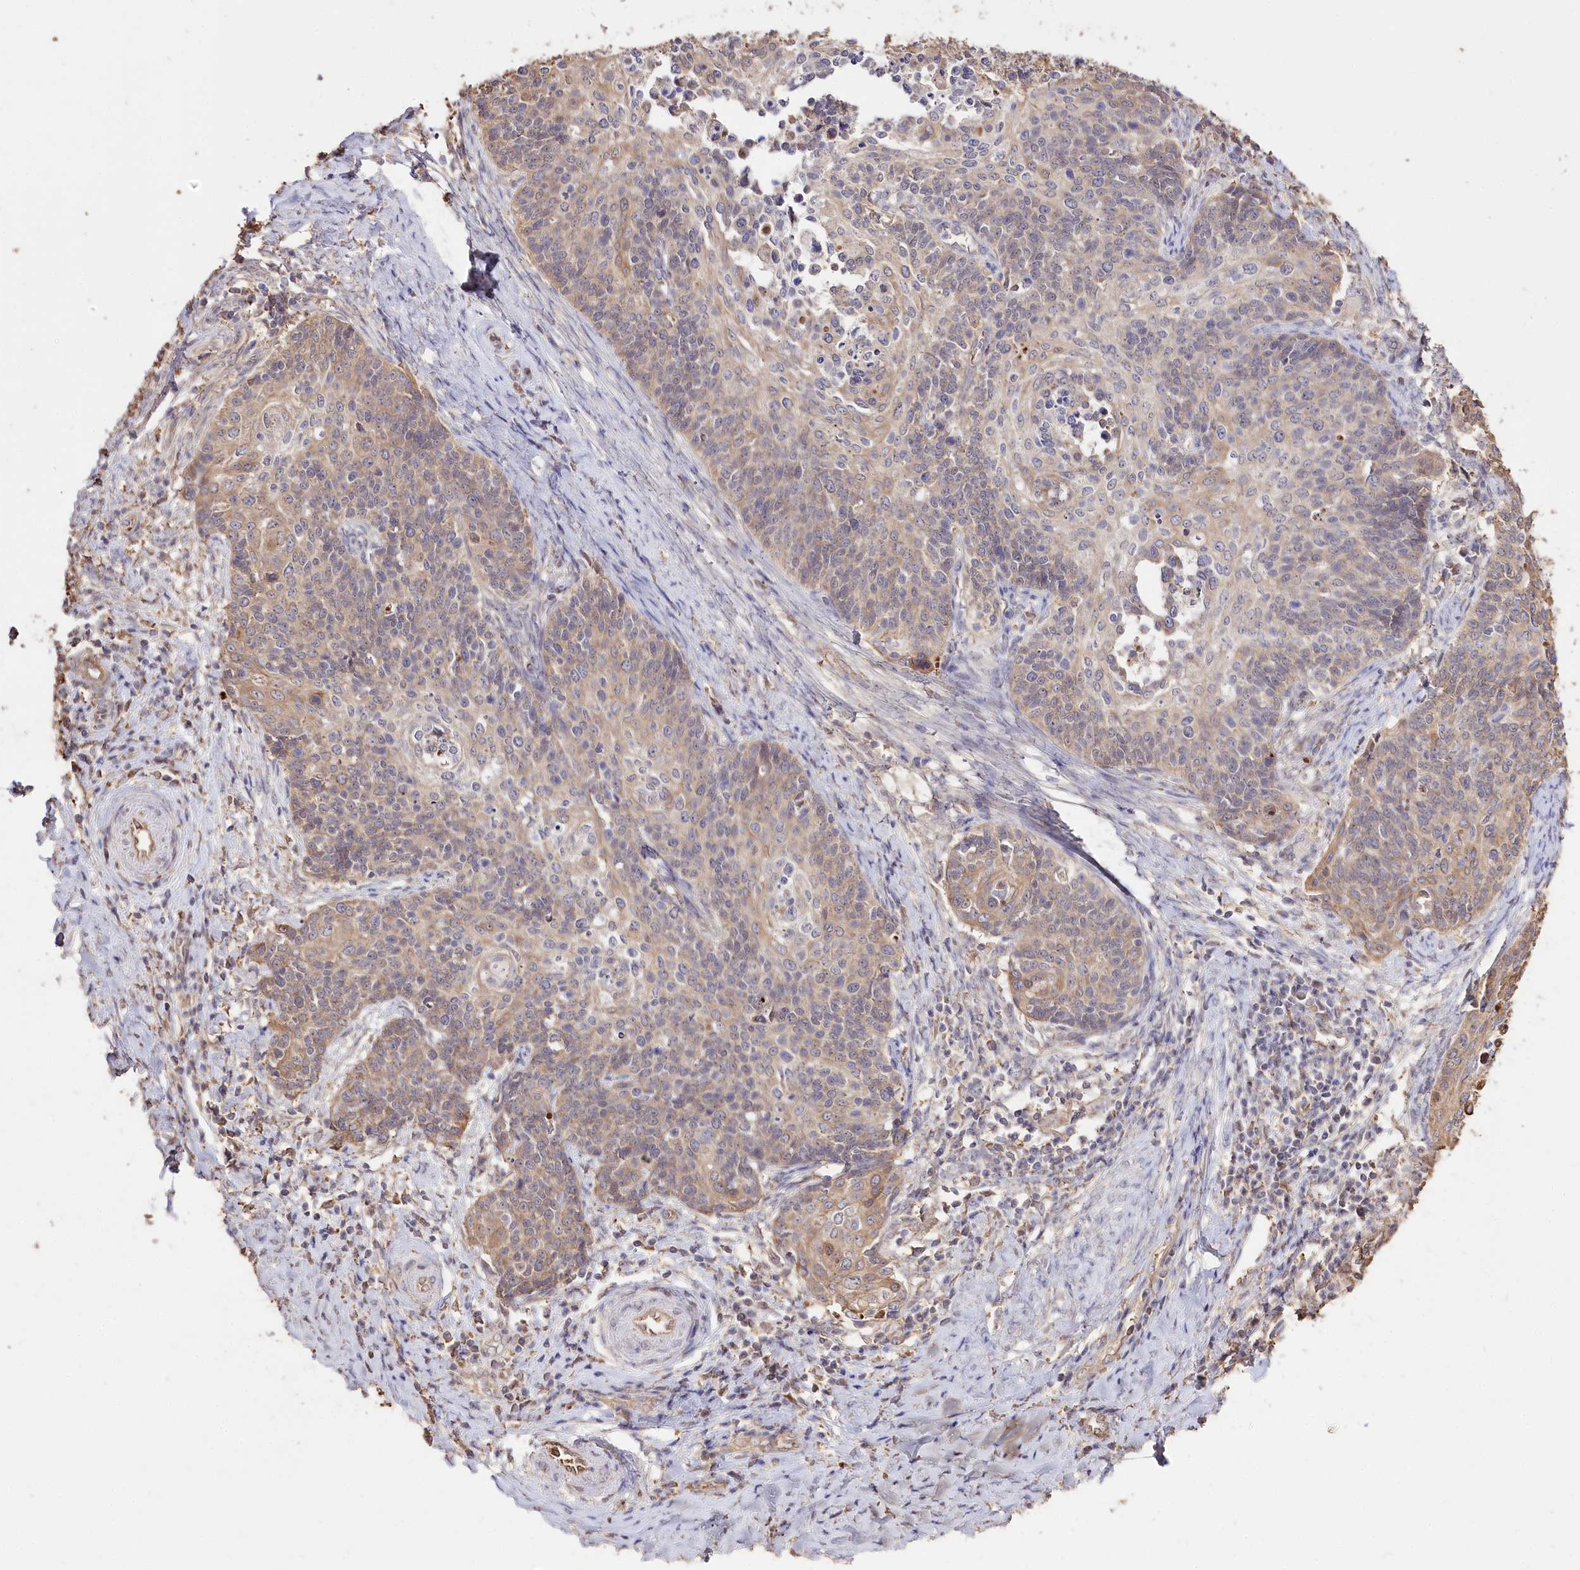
{"staining": {"intensity": "weak", "quantity": "25%-75%", "location": "cytoplasmic/membranous"}, "tissue": "cervical cancer", "cell_type": "Tumor cells", "image_type": "cancer", "snomed": [{"axis": "morphology", "description": "Squamous cell carcinoma, NOS"}, {"axis": "topography", "description": "Cervix"}], "caption": "Cervical cancer stained with a brown dye displays weak cytoplasmic/membranous positive positivity in about 25%-75% of tumor cells.", "gene": "R3HDM2", "patient": {"sex": "female", "age": 39}}